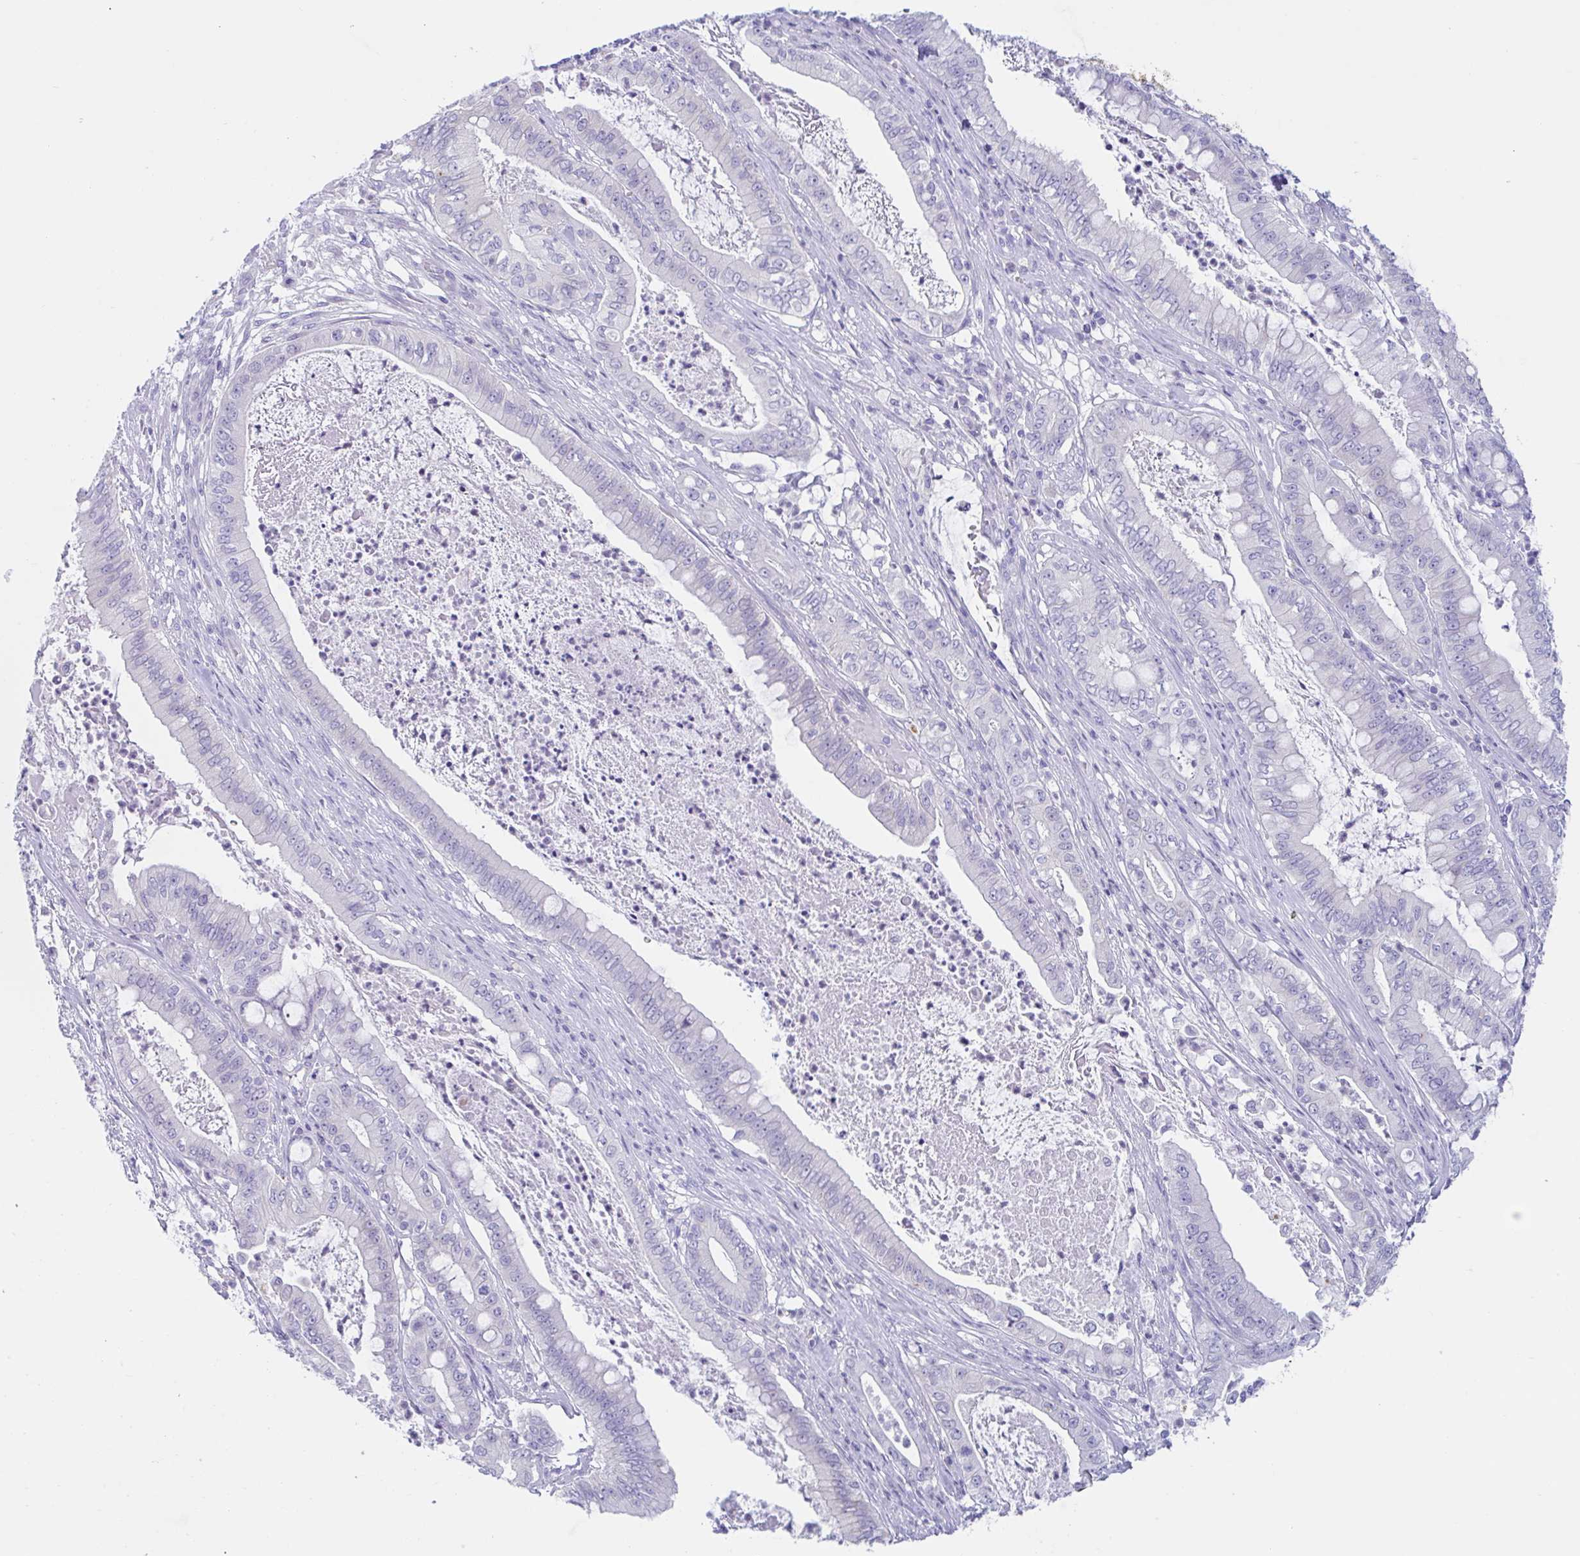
{"staining": {"intensity": "negative", "quantity": "none", "location": "none"}, "tissue": "pancreatic cancer", "cell_type": "Tumor cells", "image_type": "cancer", "snomed": [{"axis": "morphology", "description": "Adenocarcinoma, NOS"}, {"axis": "topography", "description": "Pancreas"}], "caption": "An image of human pancreatic adenocarcinoma is negative for staining in tumor cells.", "gene": "OR6N2", "patient": {"sex": "male", "age": 71}}